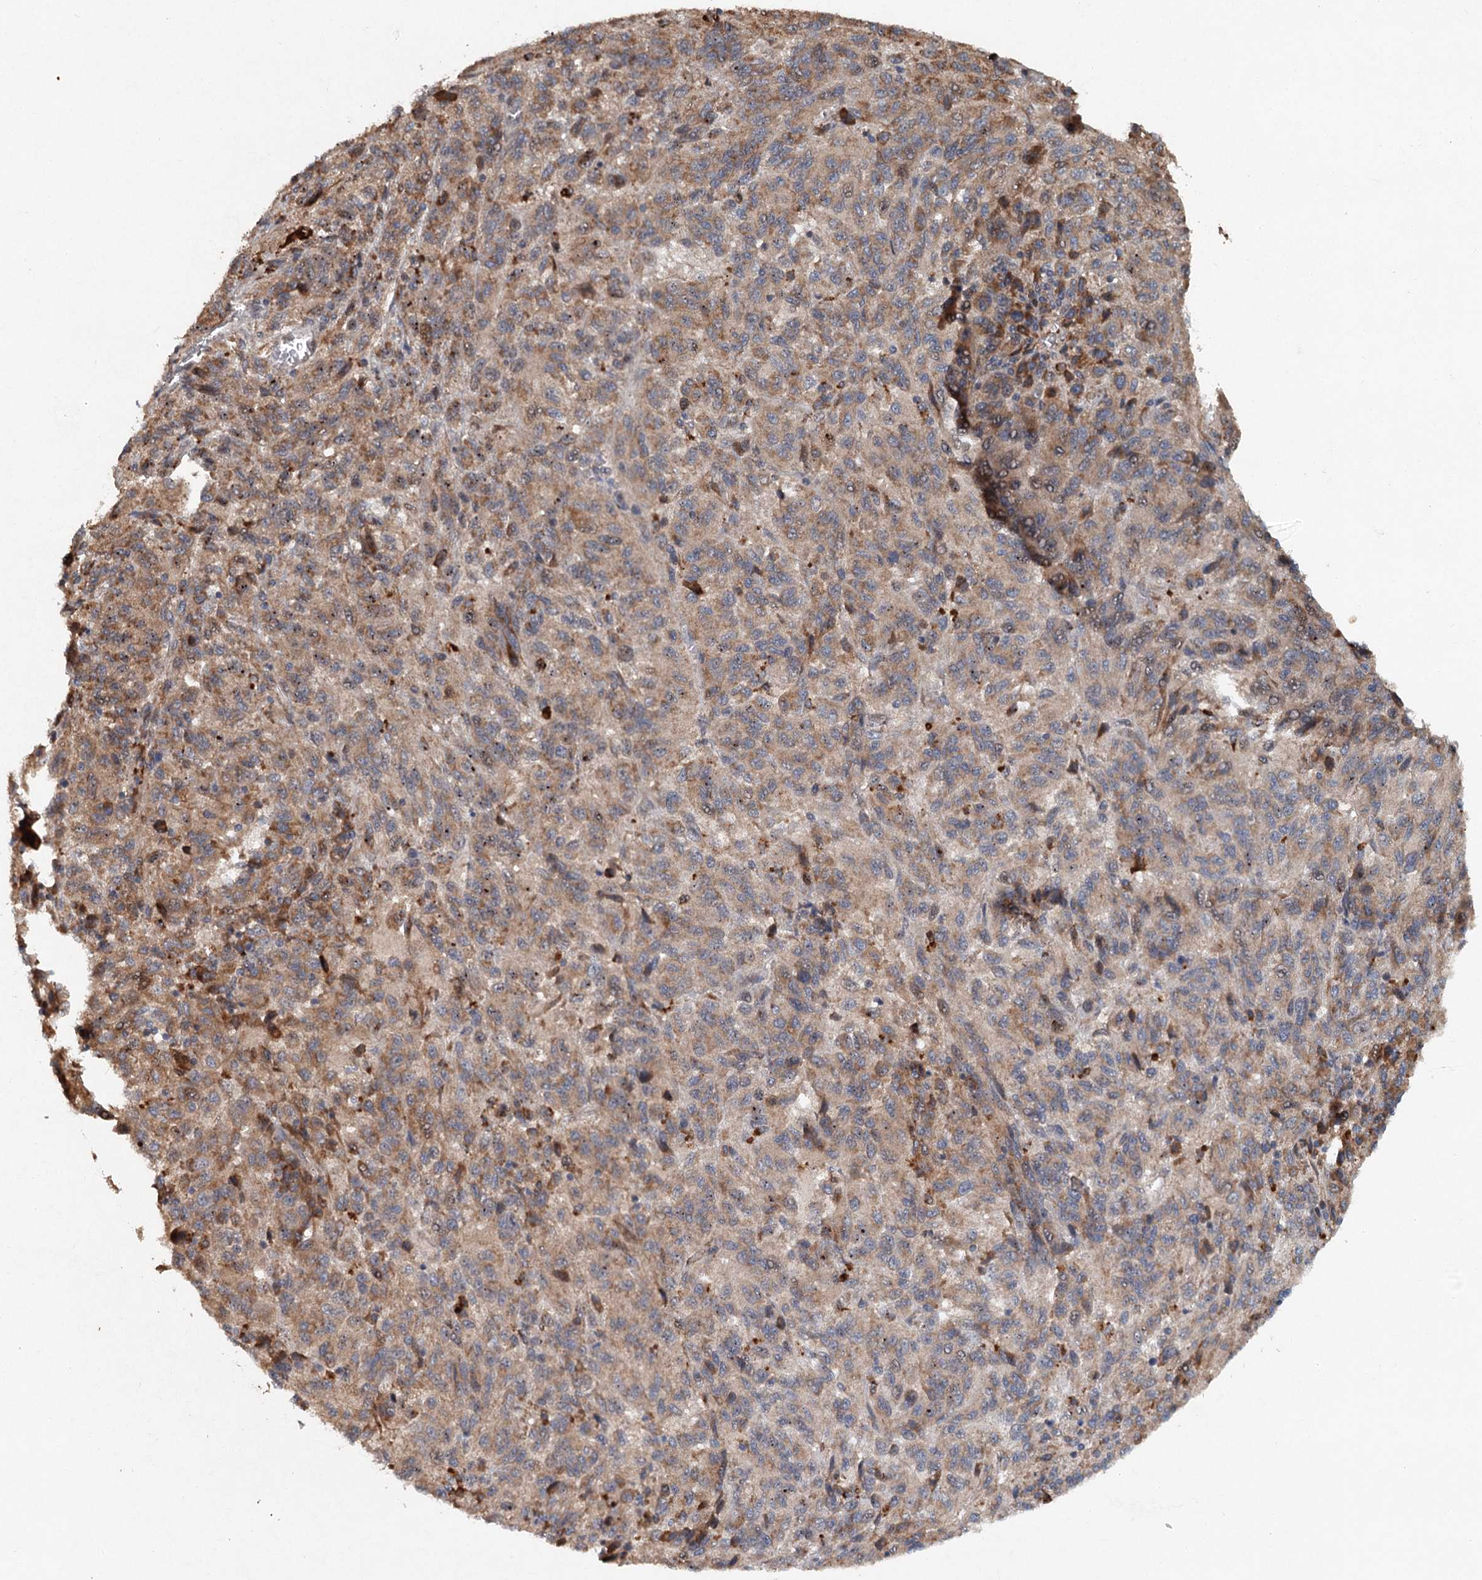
{"staining": {"intensity": "moderate", "quantity": "25%-75%", "location": "cytoplasmic/membranous"}, "tissue": "melanoma", "cell_type": "Tumor cells", "image_type": "cancer", "snomed": [{"axis": "morphology", "description": "Malignant melanoma, Metastatic site"}, {"axis": "topography", "description": "Lung"}], "caption": "The photomicrograph demonstrates staining of malignant melanoma (metastatic site), revealing moderate cytoplasmic/membranous protein expression (brown color) within tumor cells. Nuclei are stained in blue.", "gene": "SRPX2", "patient": {"sex": "male", "age": 64}}